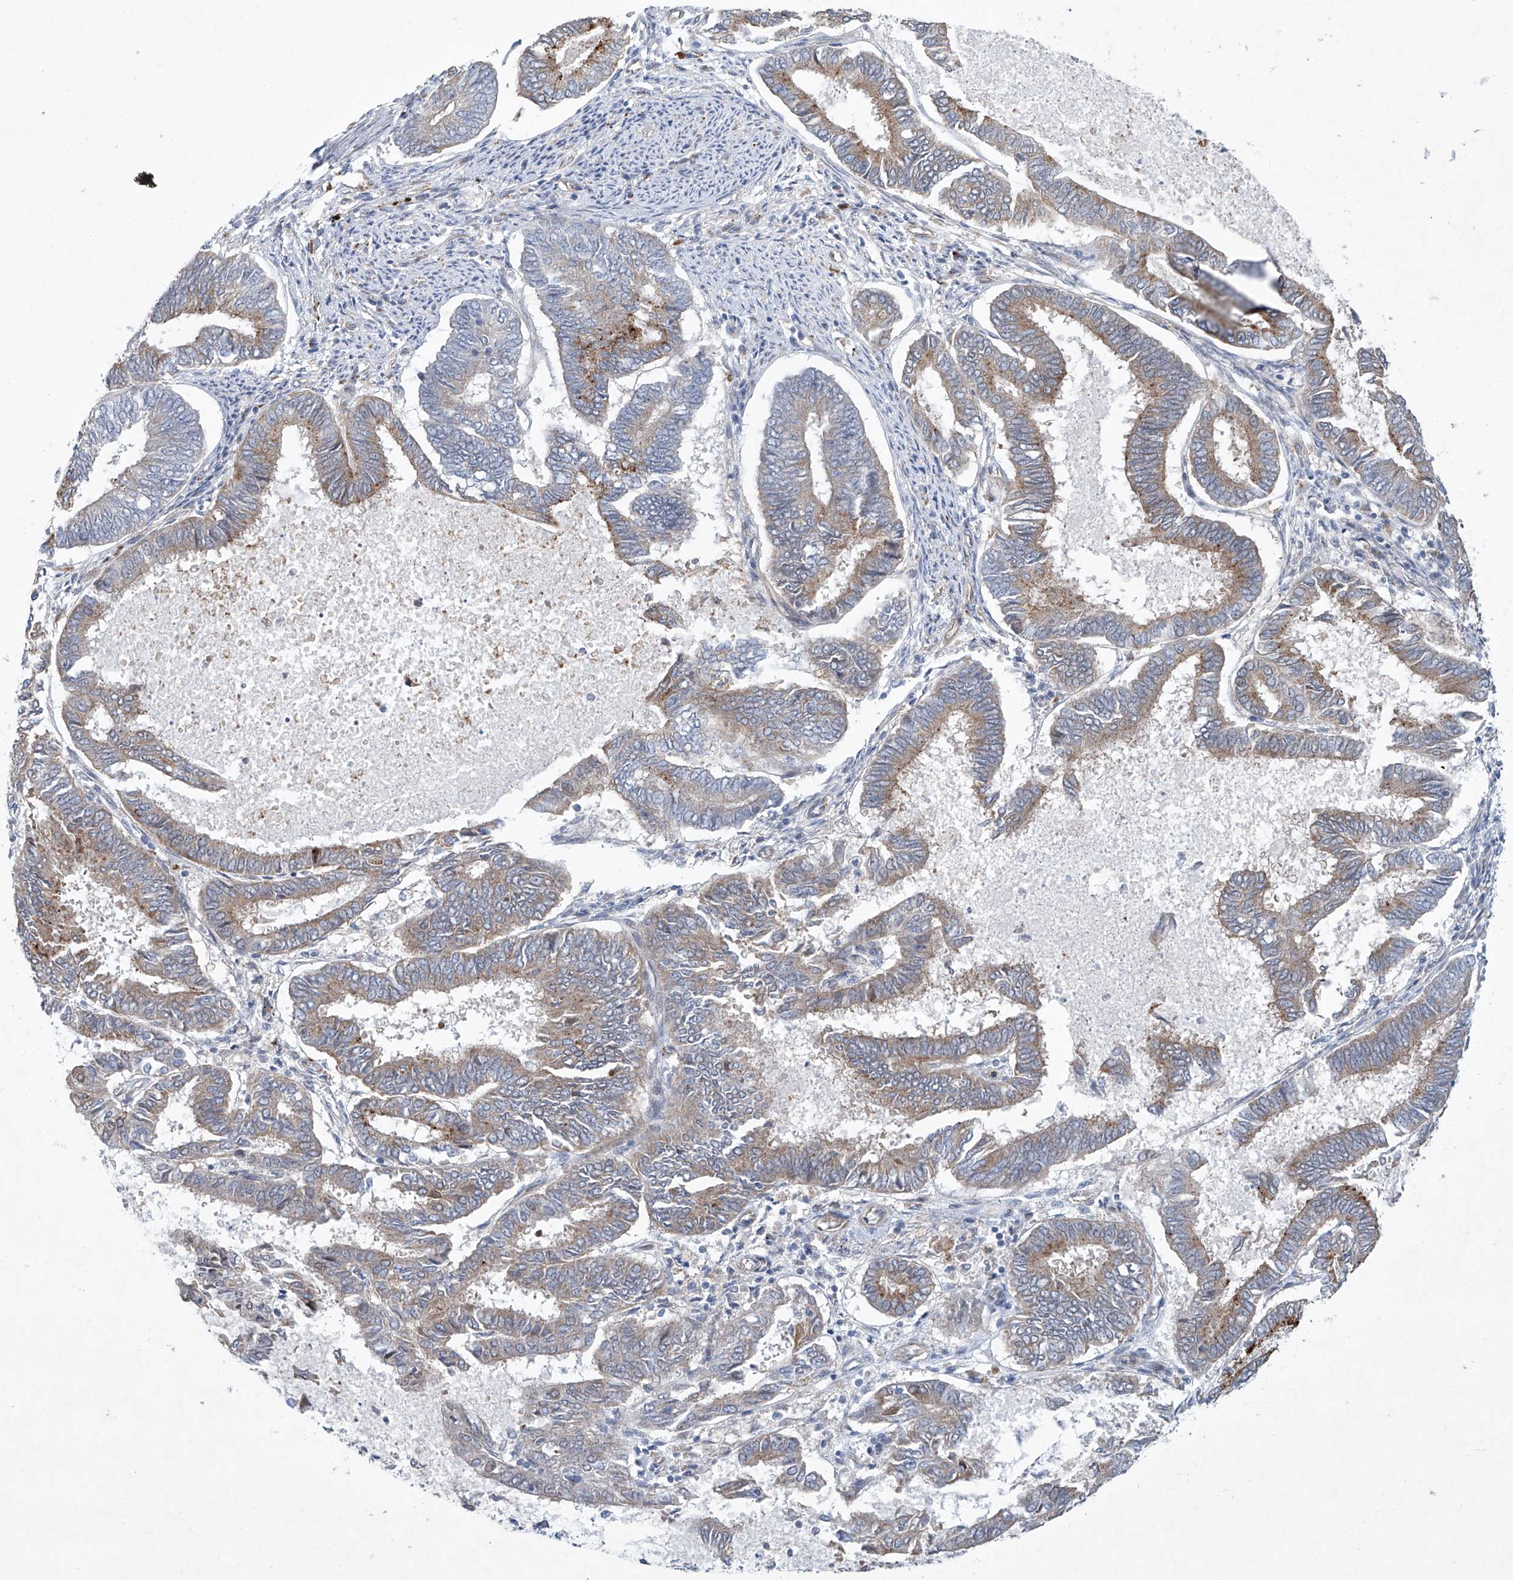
{"staining": {"intensity": "moderate", "quantity": "25%-75%", "location": "cytoplasmic/membranous"}, "tissue": "endometrial cancer", "cell_type": "Tumor cells", "image_type": "cancer", "snomed": [{"axis": "morphology", "description": "Adenocarcinoma, NOS"}, {"axis": "topography", "description": "Endometrium"}], "caption": "Adenocarcinoma (endometrial) stained with a protein marker displays moderate staining in tumor cells.", "gene": "KLC4", "patient": {"sex": "female", "age": 86}}